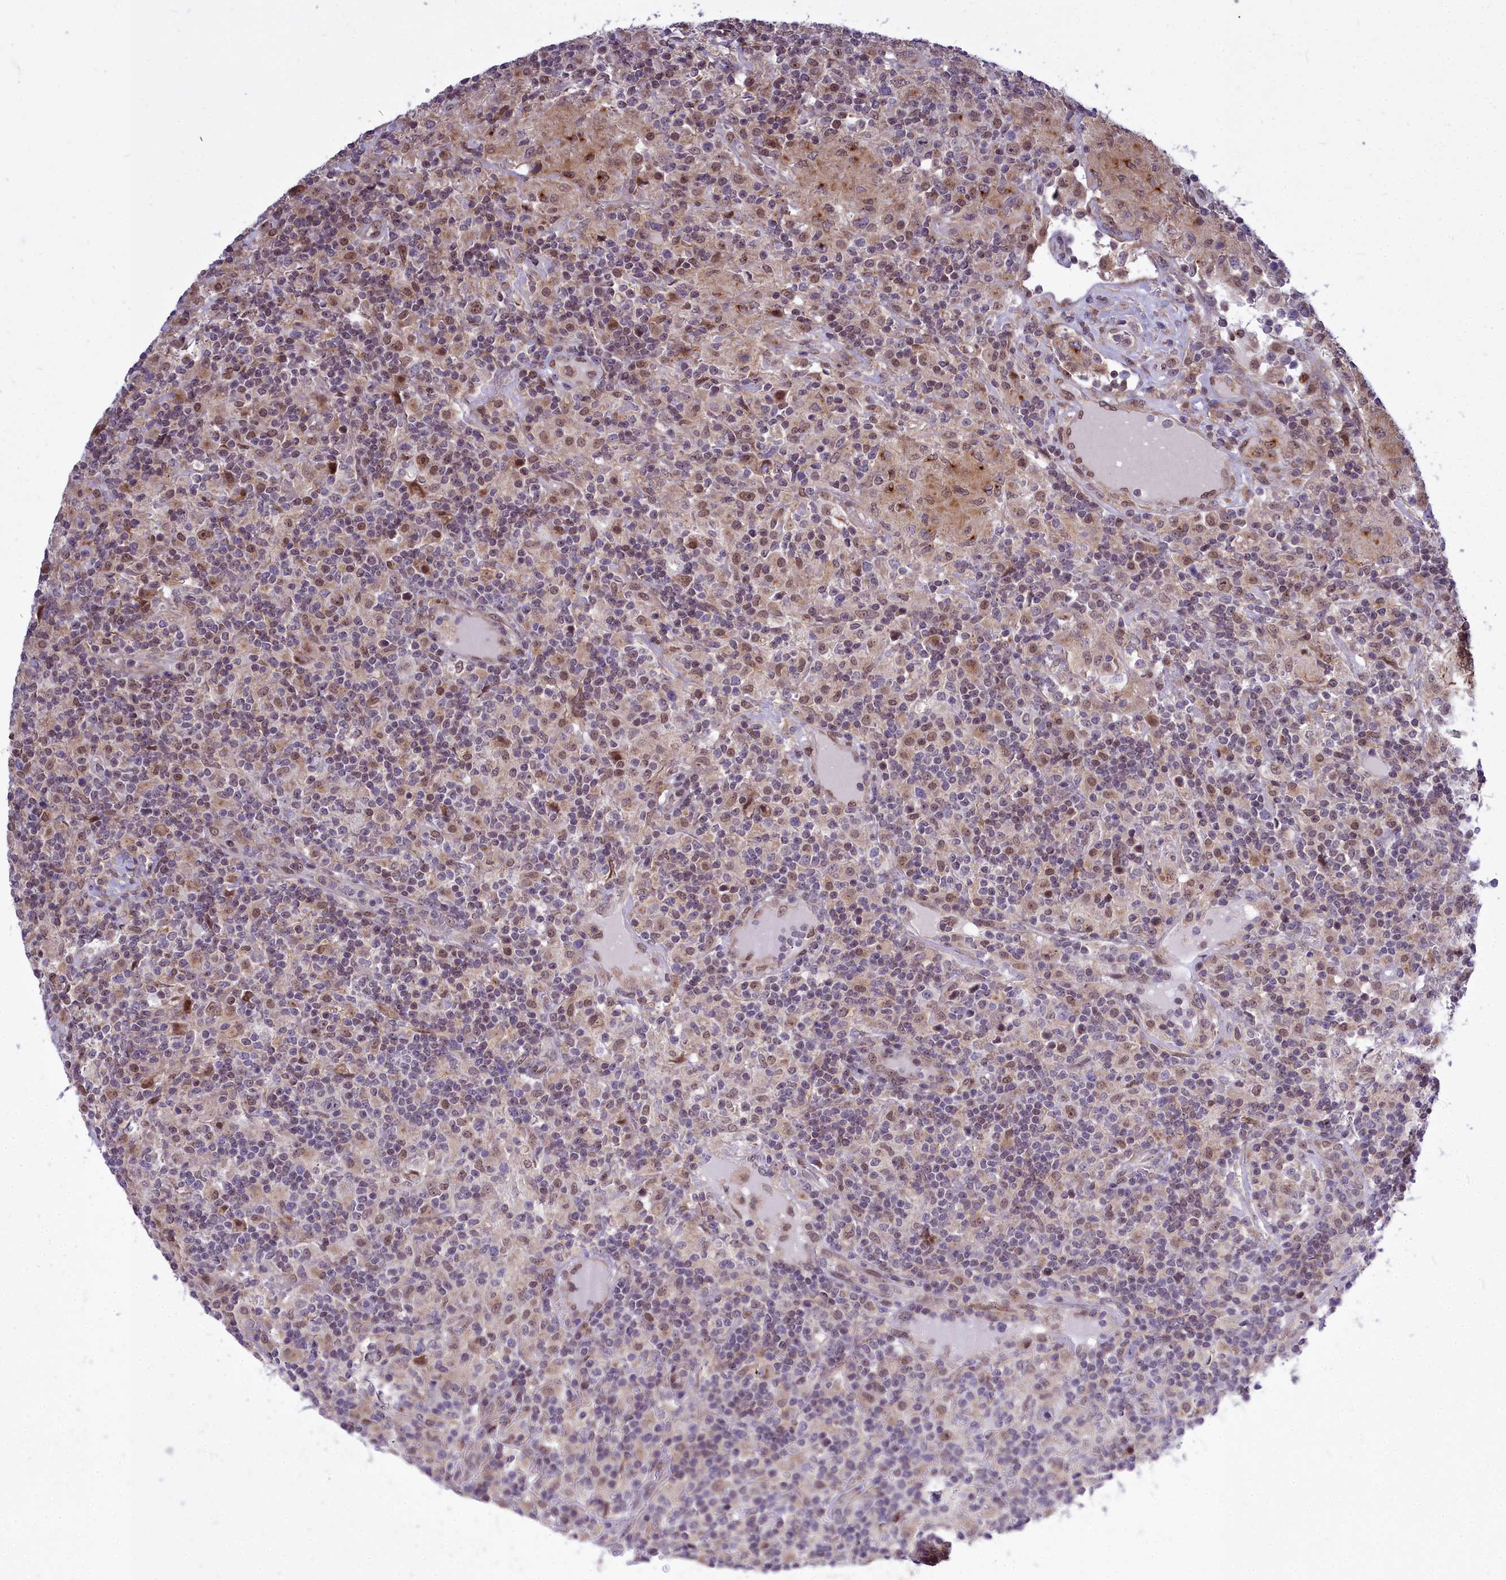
{"staining": {"intensity": "moderate", "quantity": "25%-75%", "location": "nuclear"}, "tissue": "lymphoma", "cell_type": "Tumor cells", "image_type": "cancer", "snomed": [{"axis": "morphology", "description": "Hodgkin's disease, NOS"}, {"axis": "topography", "description": "Lymph node"}], "caption": "The photomicrograph exhibits staining of Hodgkin's disease, revealing moderate nuclear protein expression (brown color) within tumor cells.", "gene": "ABCB8", "patient": {"sex": "male", "age": 70}}